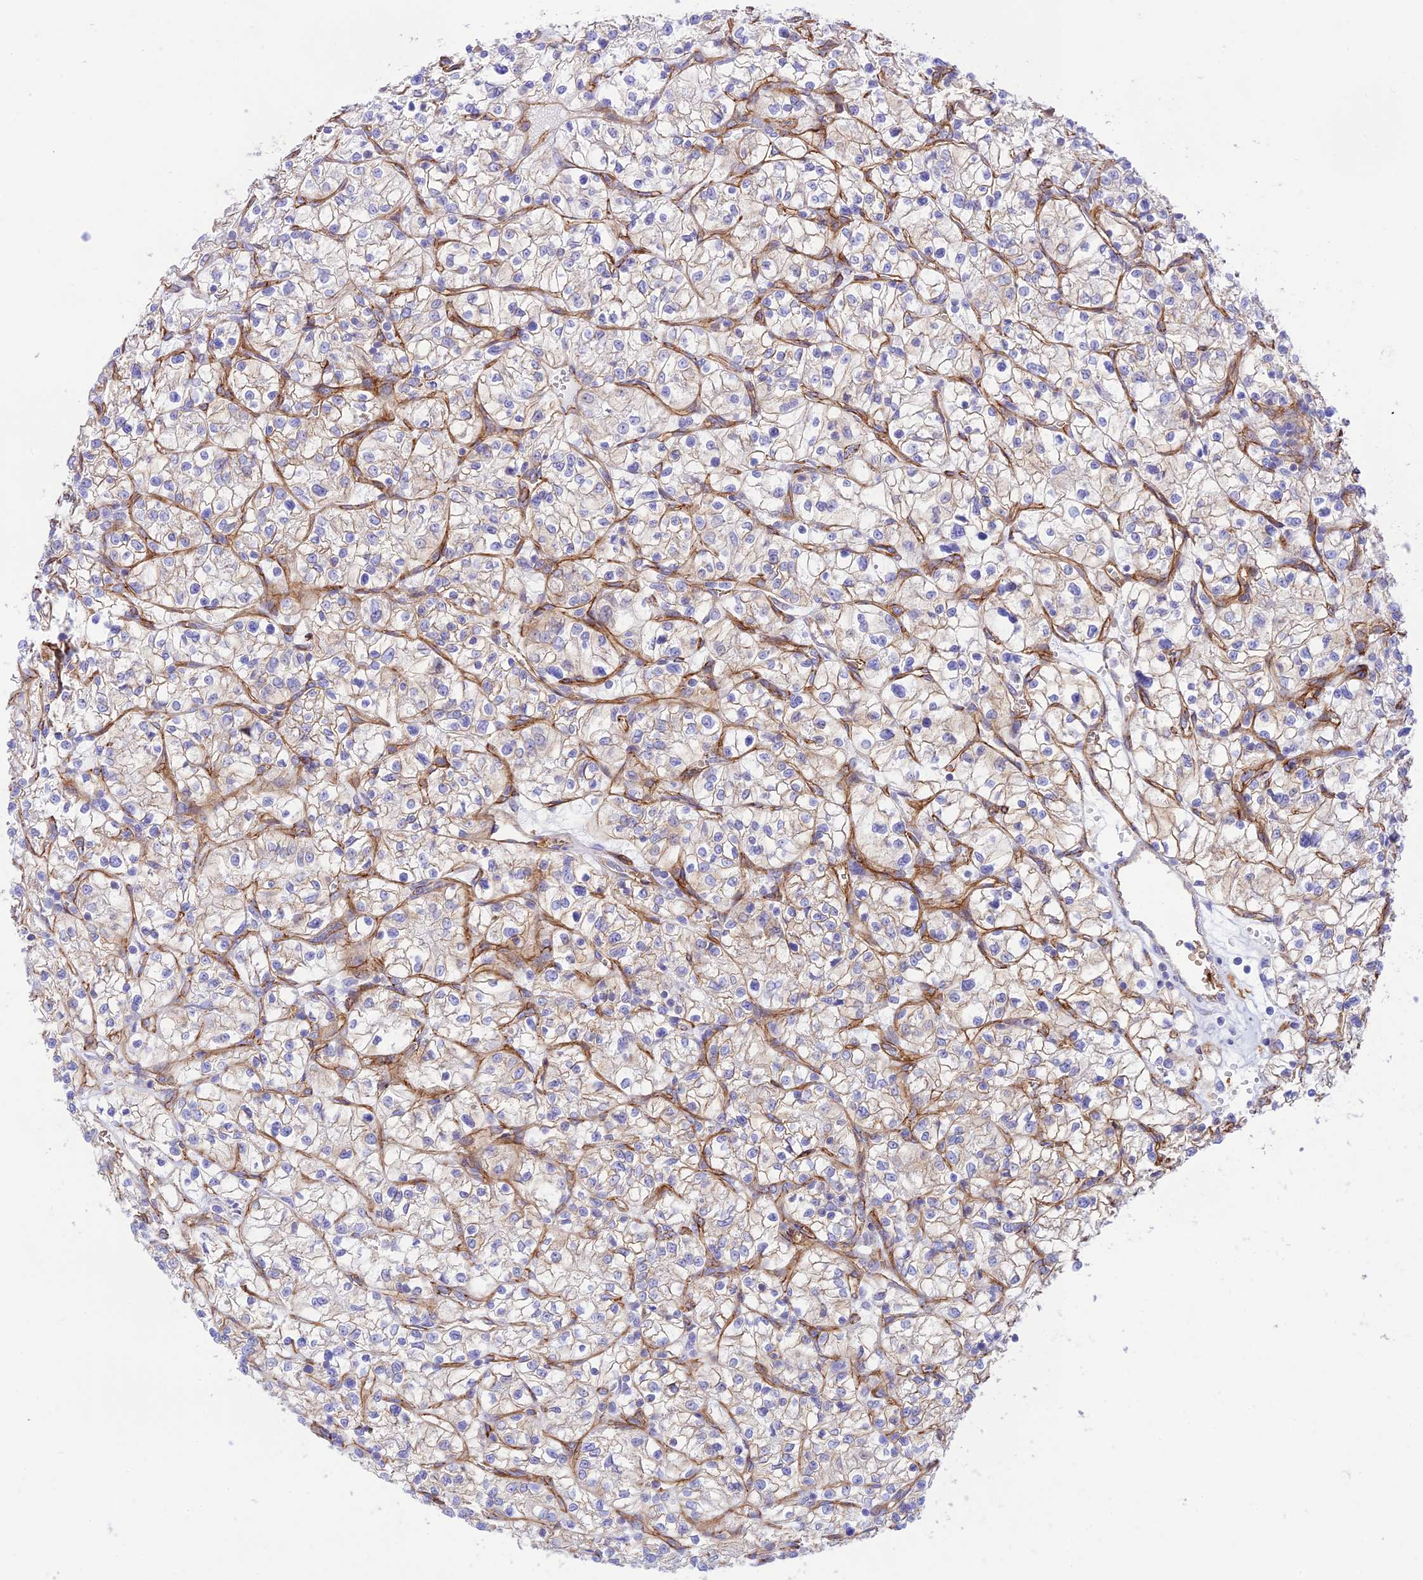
{"staining": {"intensity": "weak", "quantity": "<25%", "location": "cytoplasmic/membranous"}, "tissue": "renal cancer", "cell_type": "Tumor cells", "image_type": "cancer", "snomed": [{"axis": "morphology", "description": "Adenocarcinoma, NOS"}, {"axis": "topography", "description": "Kidney"}], "caption": "This is an immunohistochemistry histopathology image of renal cancer. There is no expression in tumor cells.", "gene": "YPEL5", "patient": {"sex": "female", "age": 64}}